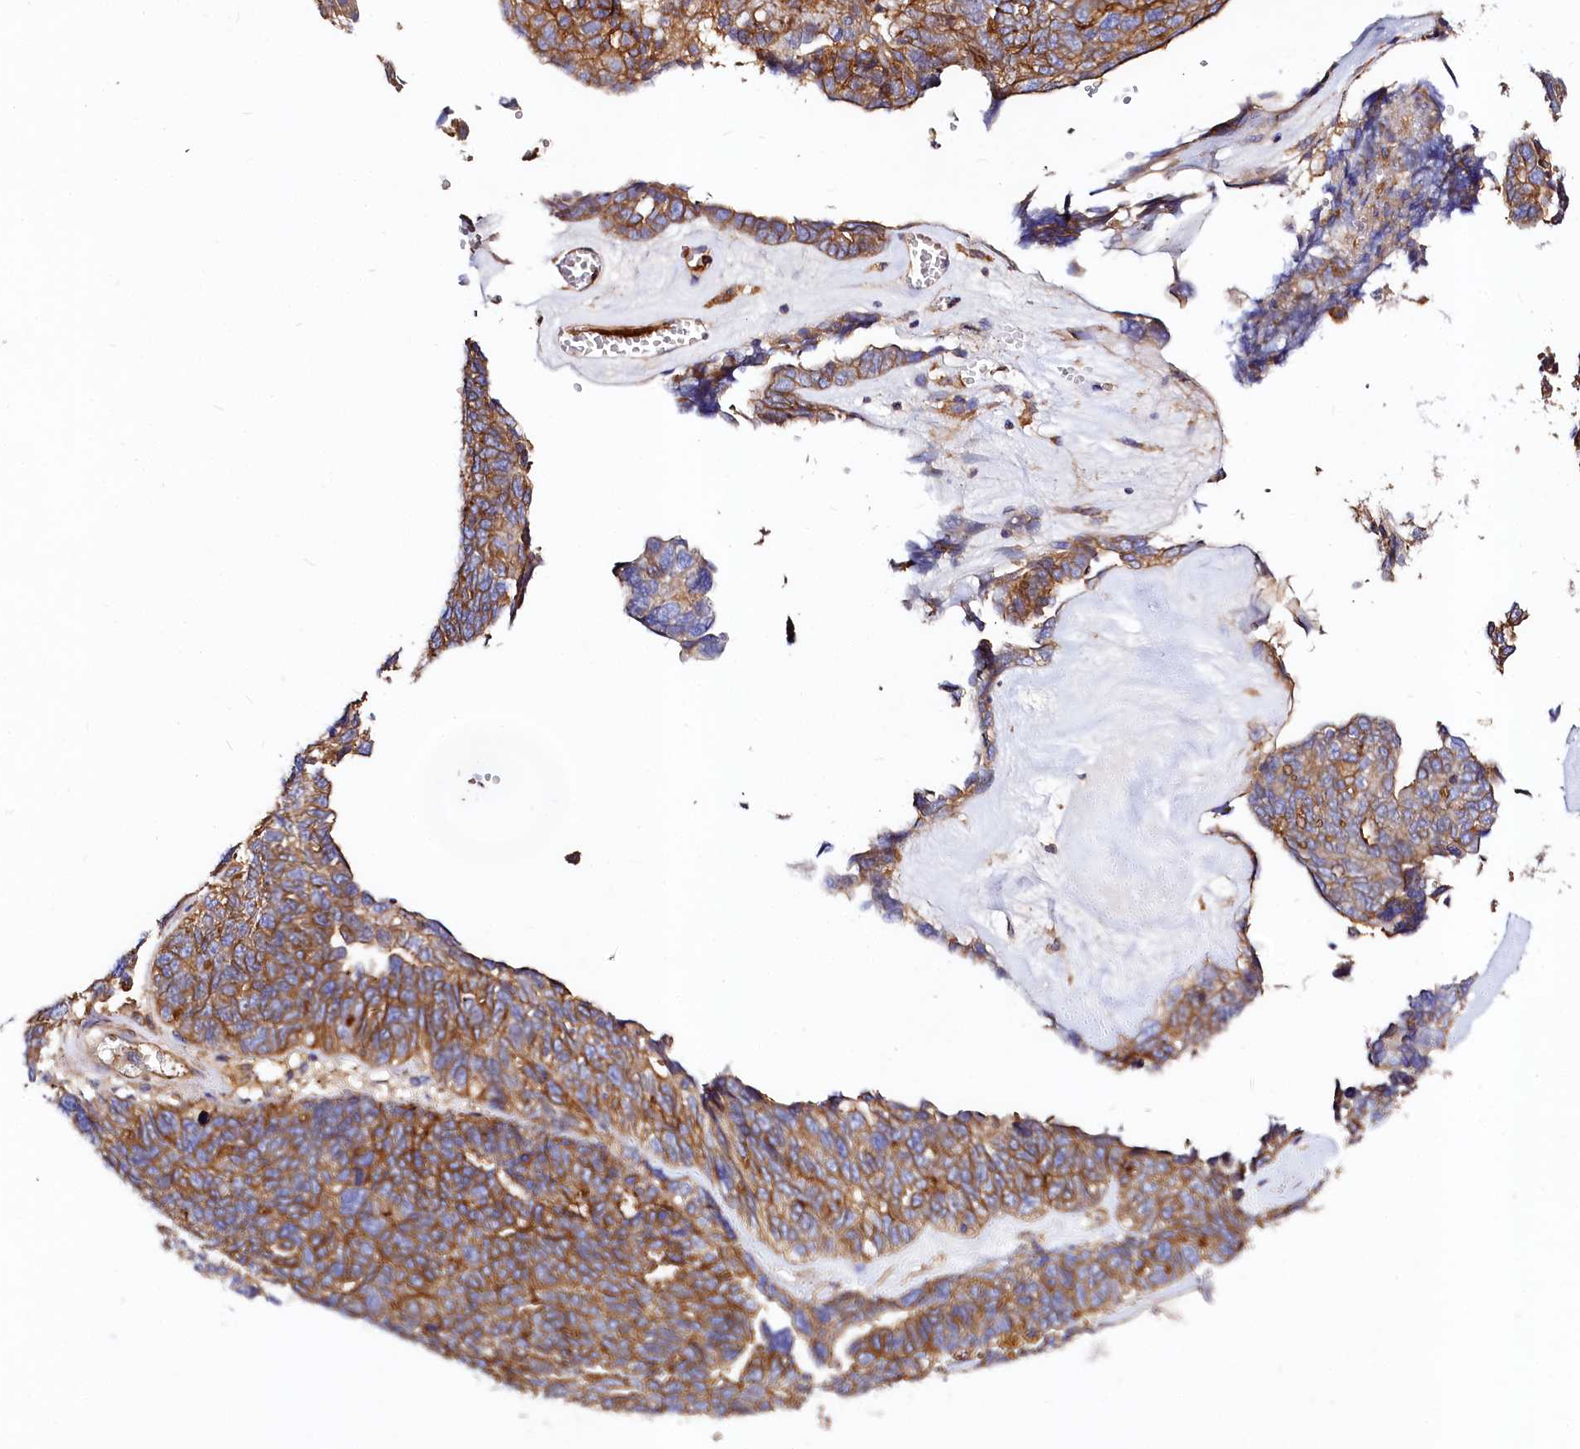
{"staining": {"intensity": "moderate", "quantity": "25%-75%", "location": "cytoplasmic/membranous"}, "tissue": "ovarian cancer", "cell_type": "Tumor cells", "image_type": "cancer", "snomed": [{"axis": "morphology", "description": "Cystadenocarcinoma, serous, NOS"}, {"axis": "topography", "description": "Ovary"}], "caption": "Protein expression analysis of human ovarian serous cystadenocarcinoma reveals moderate cytoplasmic/membranous staining in about 25%-75% of tumor cells.", "gene": "ANO6", "patient": {"sex": "female", "age": 79}}